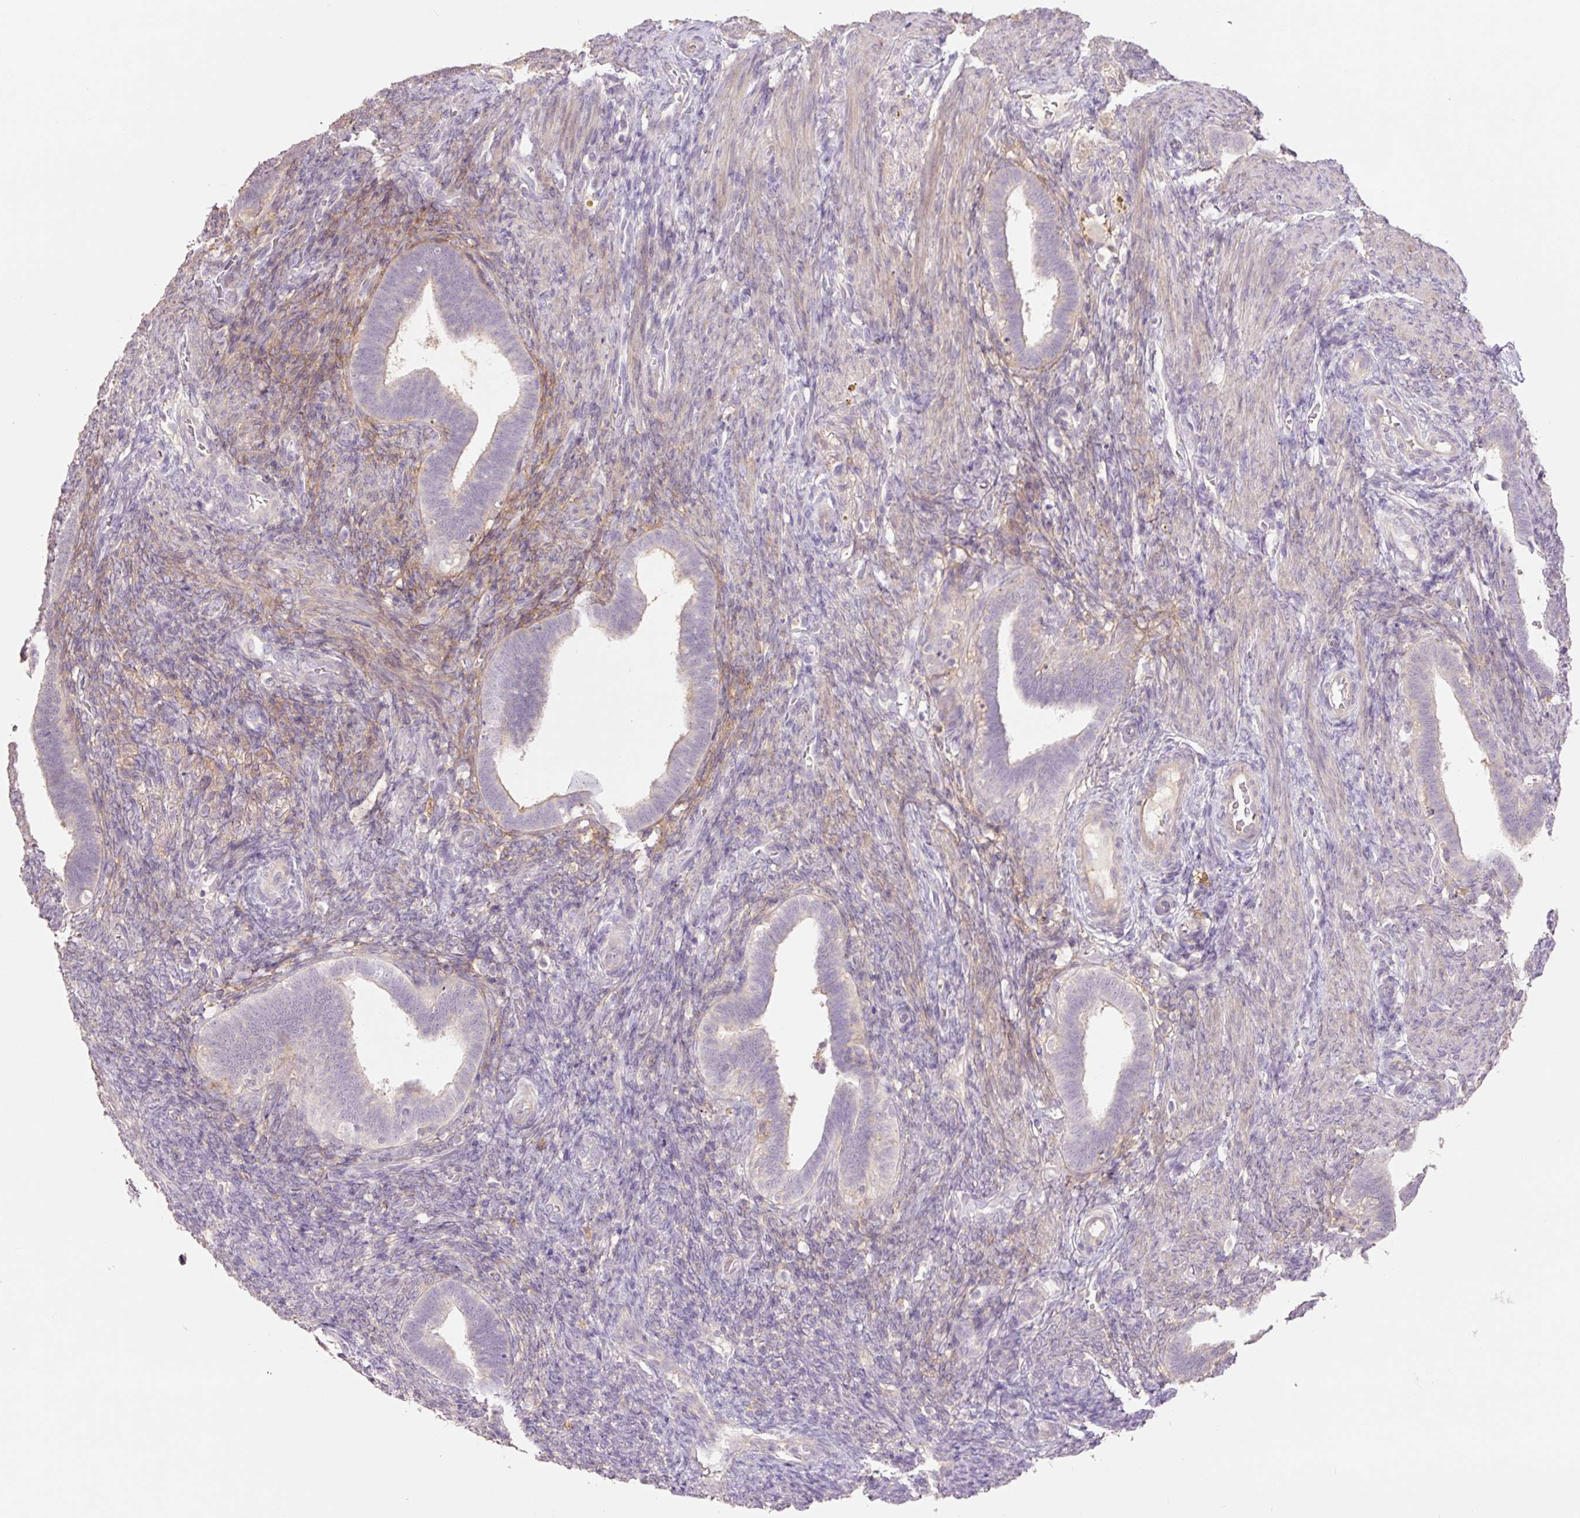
{"staining": {"intensity": "weak", "quantity": "25%-75%", "location": "cytoplasmic/membranous"}, "tissue": "endometrium", "cell_type": "Cells in endometrial stroma", "image_type": "normal", "snomed": [{"axis": "morphology", "description": "Normal tissue, NOS"}, {"axis": "topography", "description": "Endometrium"}], "caption": "Human endometrium stained with a protein marker exhibits weak staining in cells in endometrial stroma.", "gene": "SLC1A4", "patient": {"sex": "female", "age": 34}}